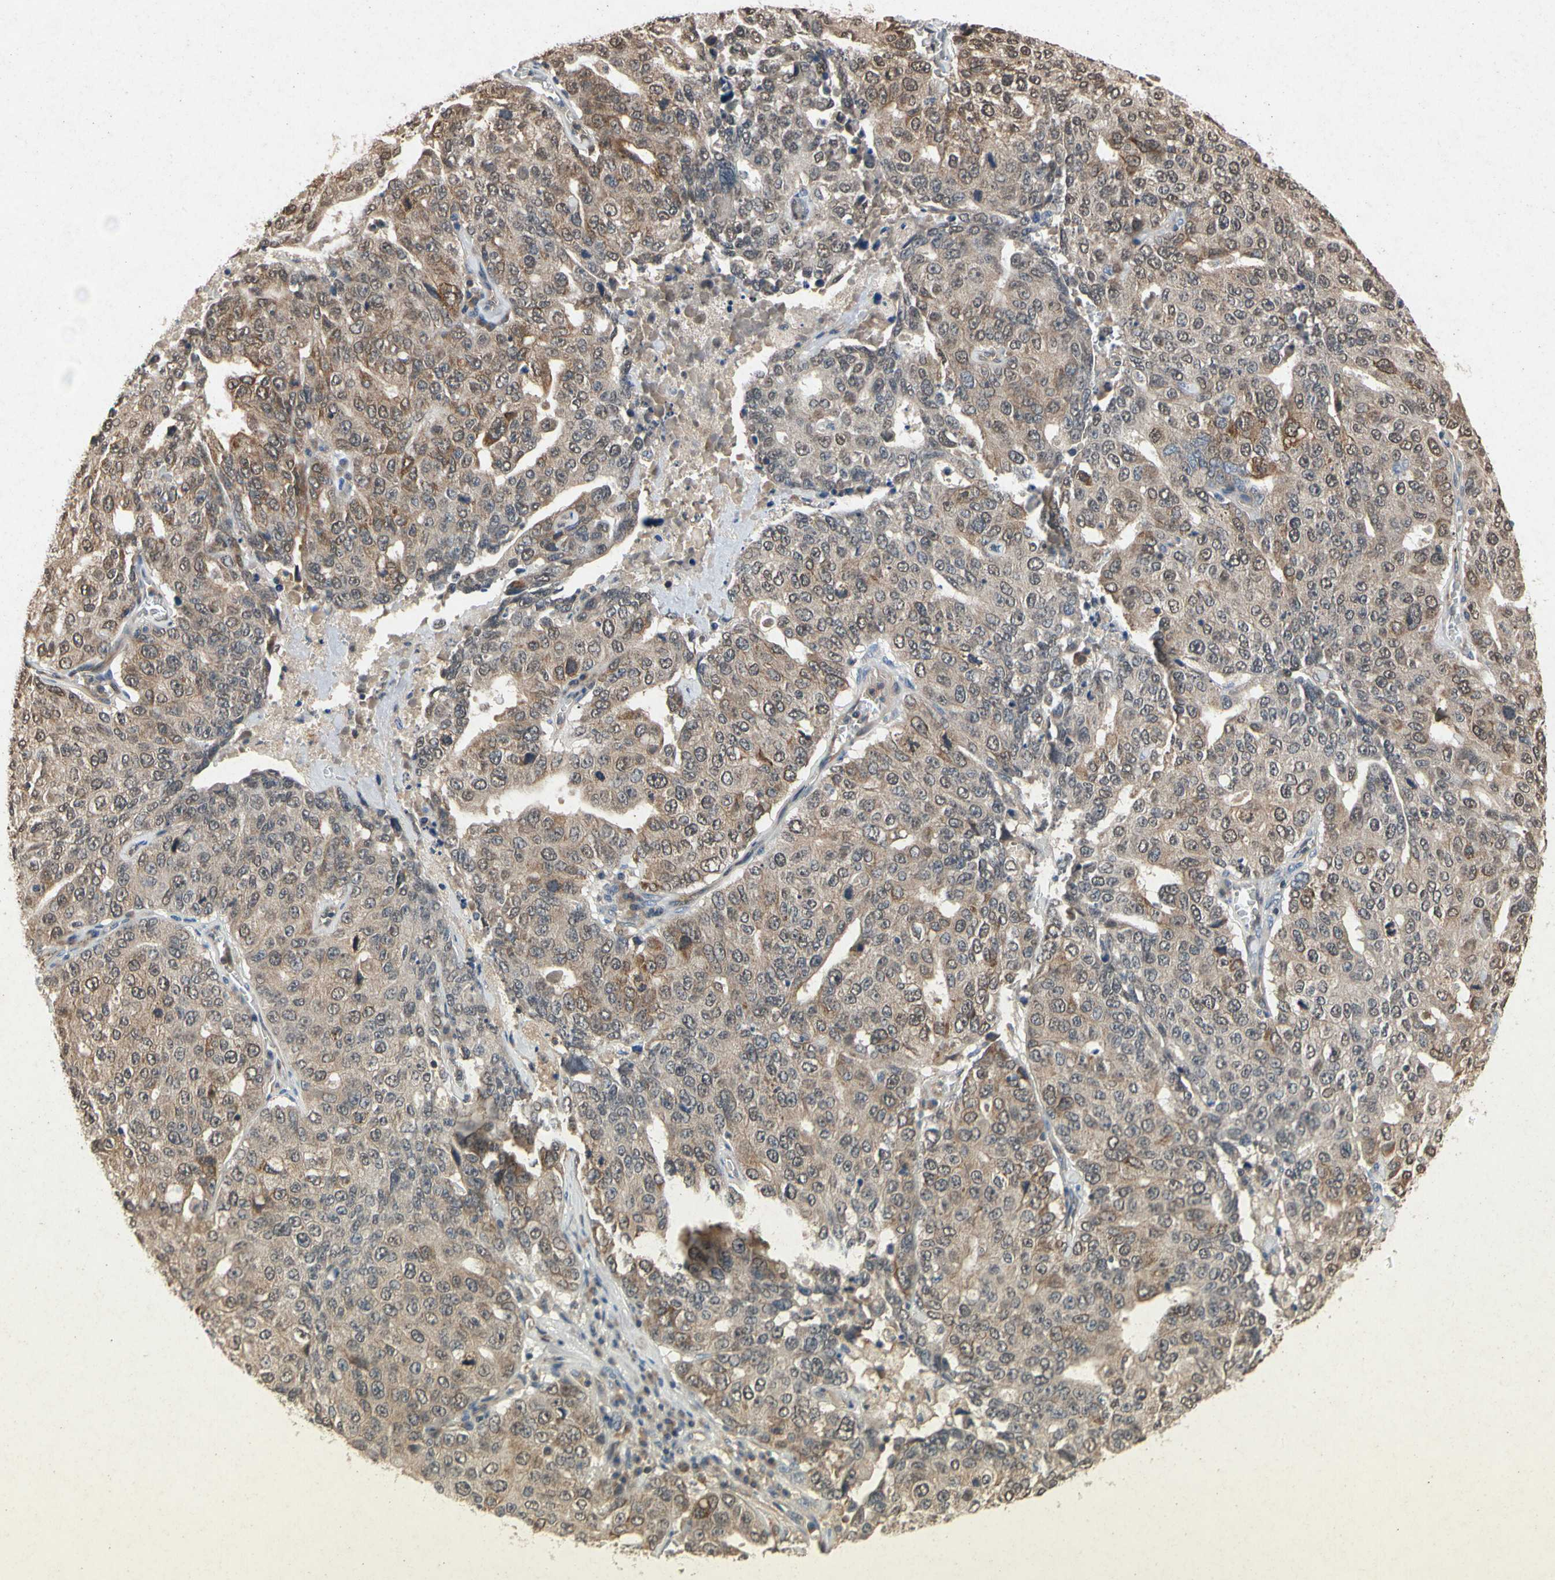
{"staining": {"intensity": "moderate", "quantity": ">75%", "location": "cytoplasmic/membranous"}, "tissue": "ovarian cancer", "cell_type": "Tumor cells", "image_type": "cancer", "snomed": [{"axis": "morphology", "description": "Carcinoma, endometroid"}, {"axis": "topography", "description": "Ovary"}], "caption": "Ovarian cancer stained with a protein marker reveals moderate staining in tumor cells.", "gene": "RPS6KA1", "patient": {"sex": "female", "age": 62}}